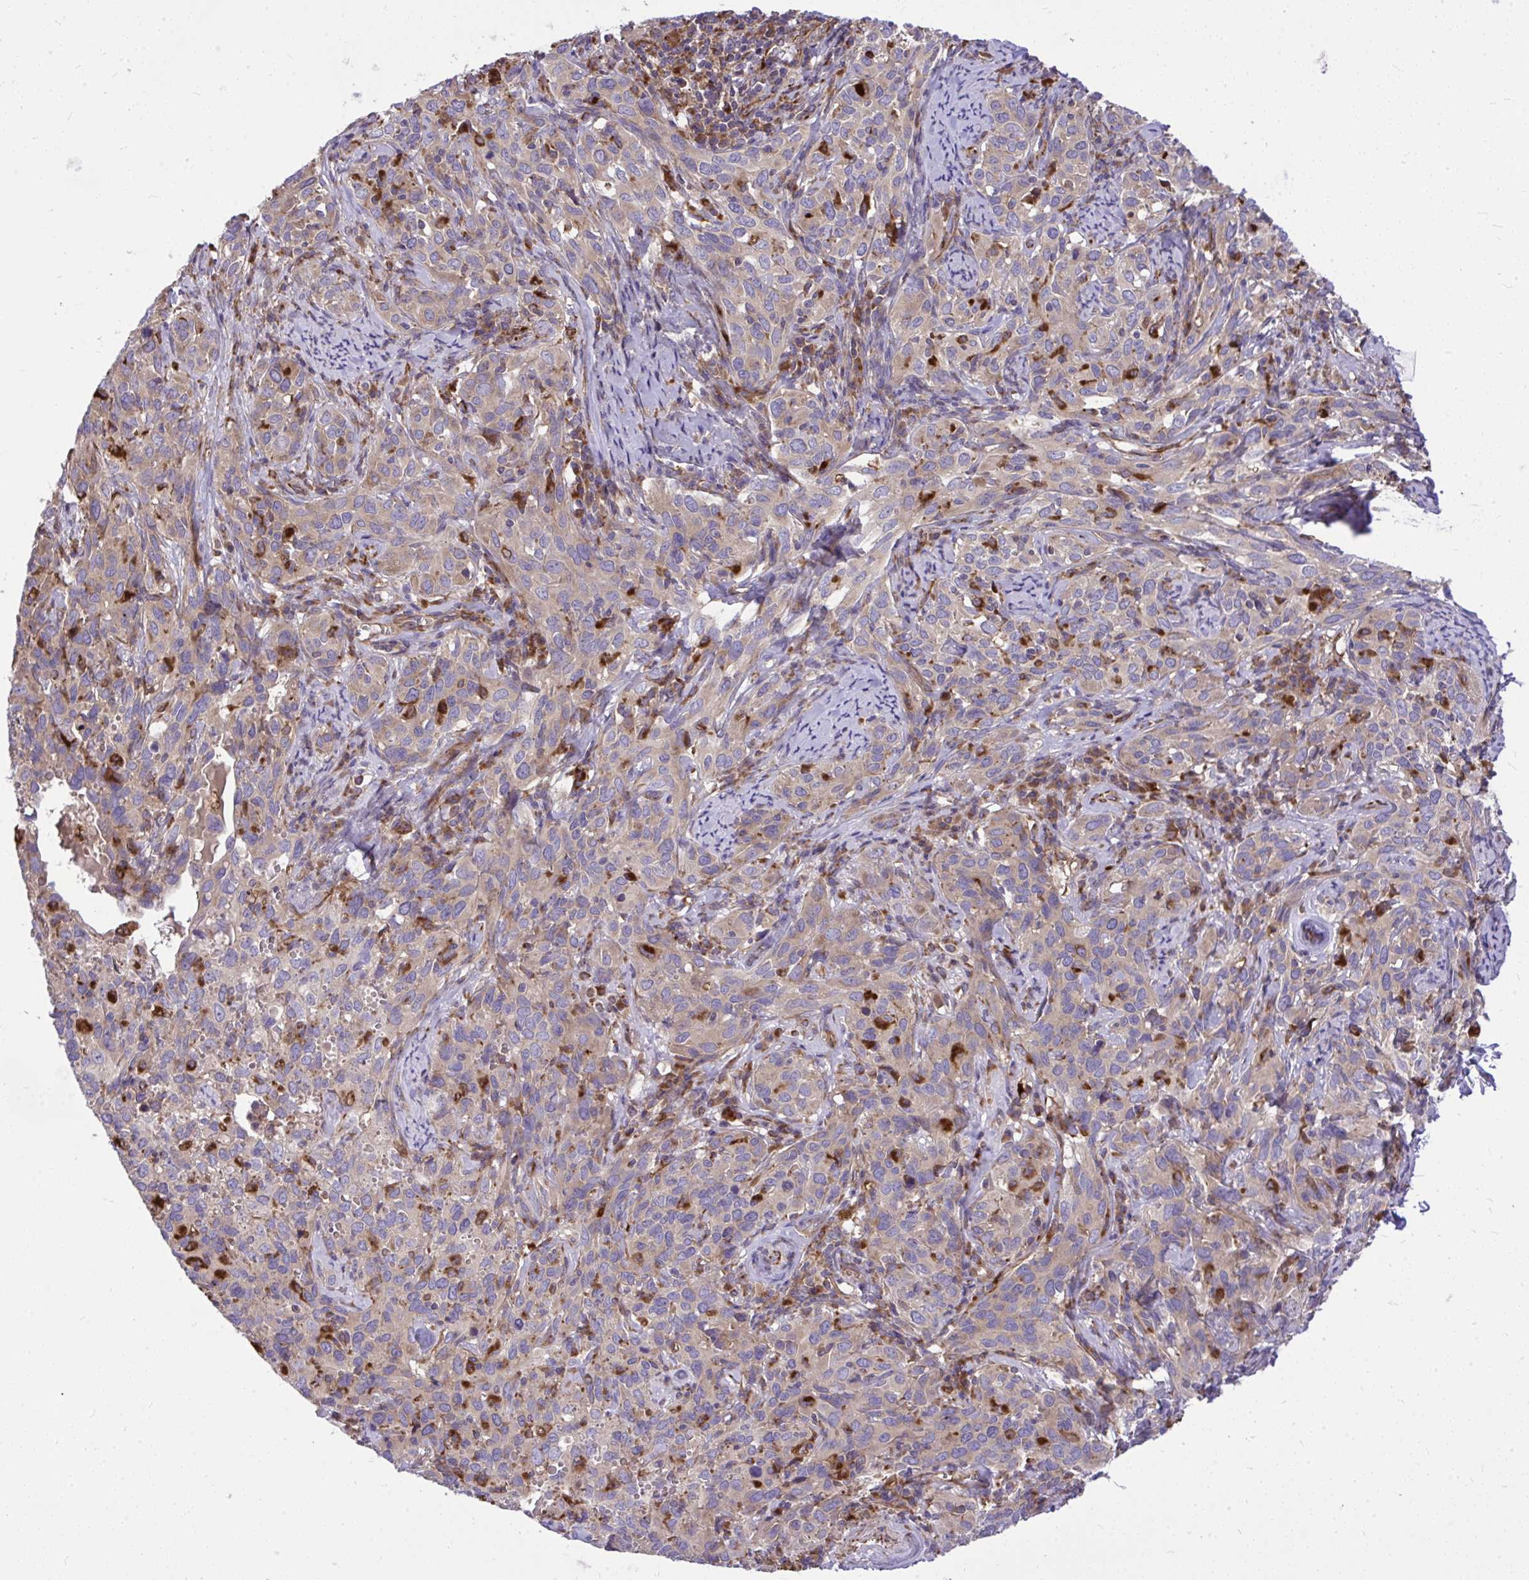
{"staining": {"intensity": "weak", "quantity": "25%-75%", "location": "cytoplasmic/membranous"}, "tissue": "cervical cancer", "cell_type": "Tumor cells", "image_type": "cancer", "snomed": [{"axis": "morphology", "description": "Squamous cell carcinoma, NOS"}, {"axis": "topography", "description": "Cervix"}], "caption": "Cervical cancer (squamous cell carcinoma) tissue demonstrates weak cytoplasmic/membranous positivity in approximately 25%-75% of tumor cells", "gene": "PAIP2", "patient": {"sex": "female", "age": 51}}